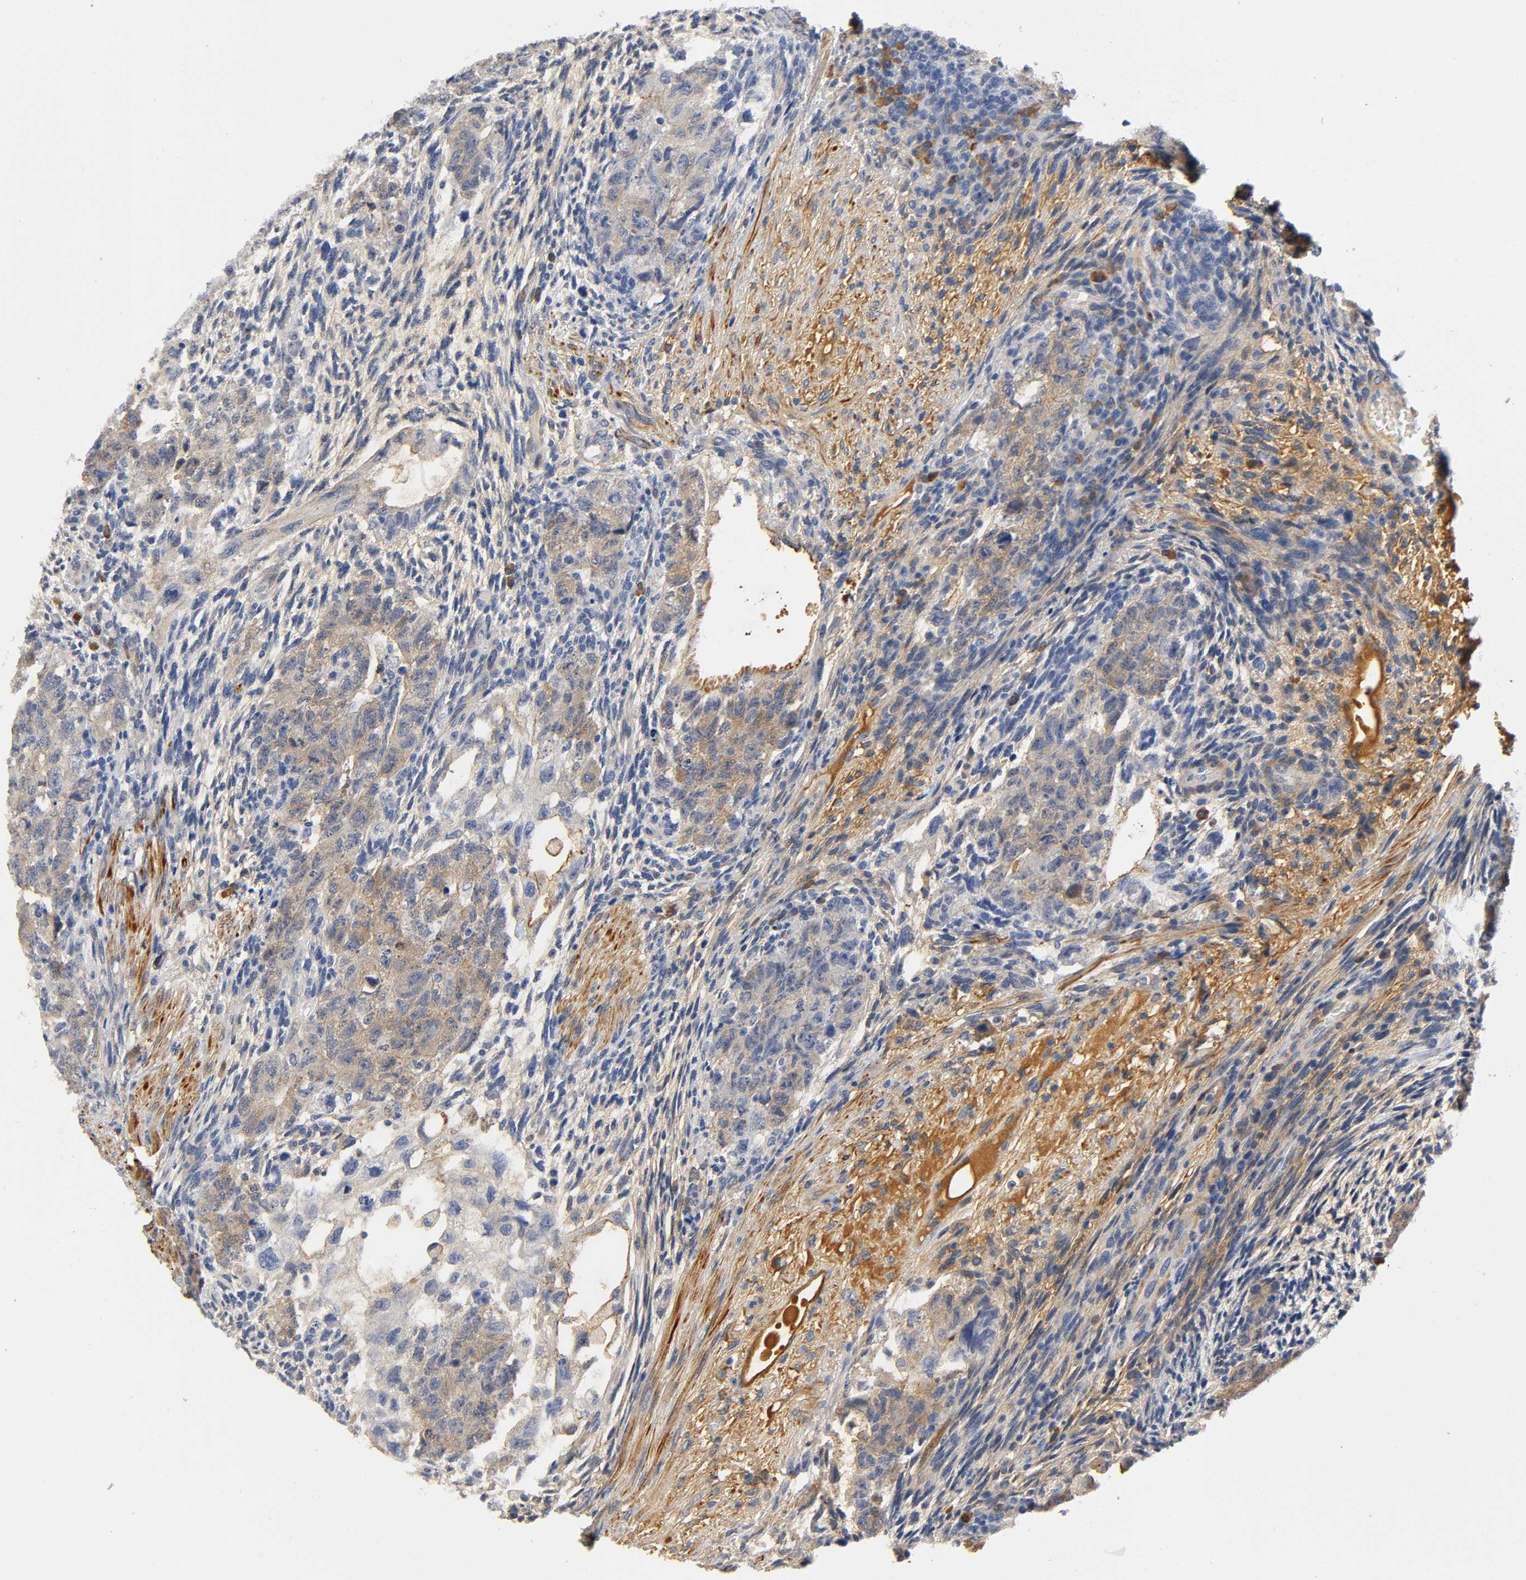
{"staining": {"intensity": "weak", "quantity": ">75%", "location": "cytoplasmic/membranous"}, "tissue": "testis cancer", "cell_type": "Tumor cells", "image_type": "cancer", "snomed": [{"axis": "morphology", "description": "Normal tissue, NOS"}, {"axis": "morphology", "description": "Carcinoma, Embryonal, NOS"}, {"axis": "topography", "description": "Testis"}], "caption": "Human testis embryonal carcinoma stained for a protein (brown) reveals weak cytoplasmic/membranous positive expression in about >75% of tumor cells.", "gene": "TNC", "patient": {"sex": "male", "age": 36}}